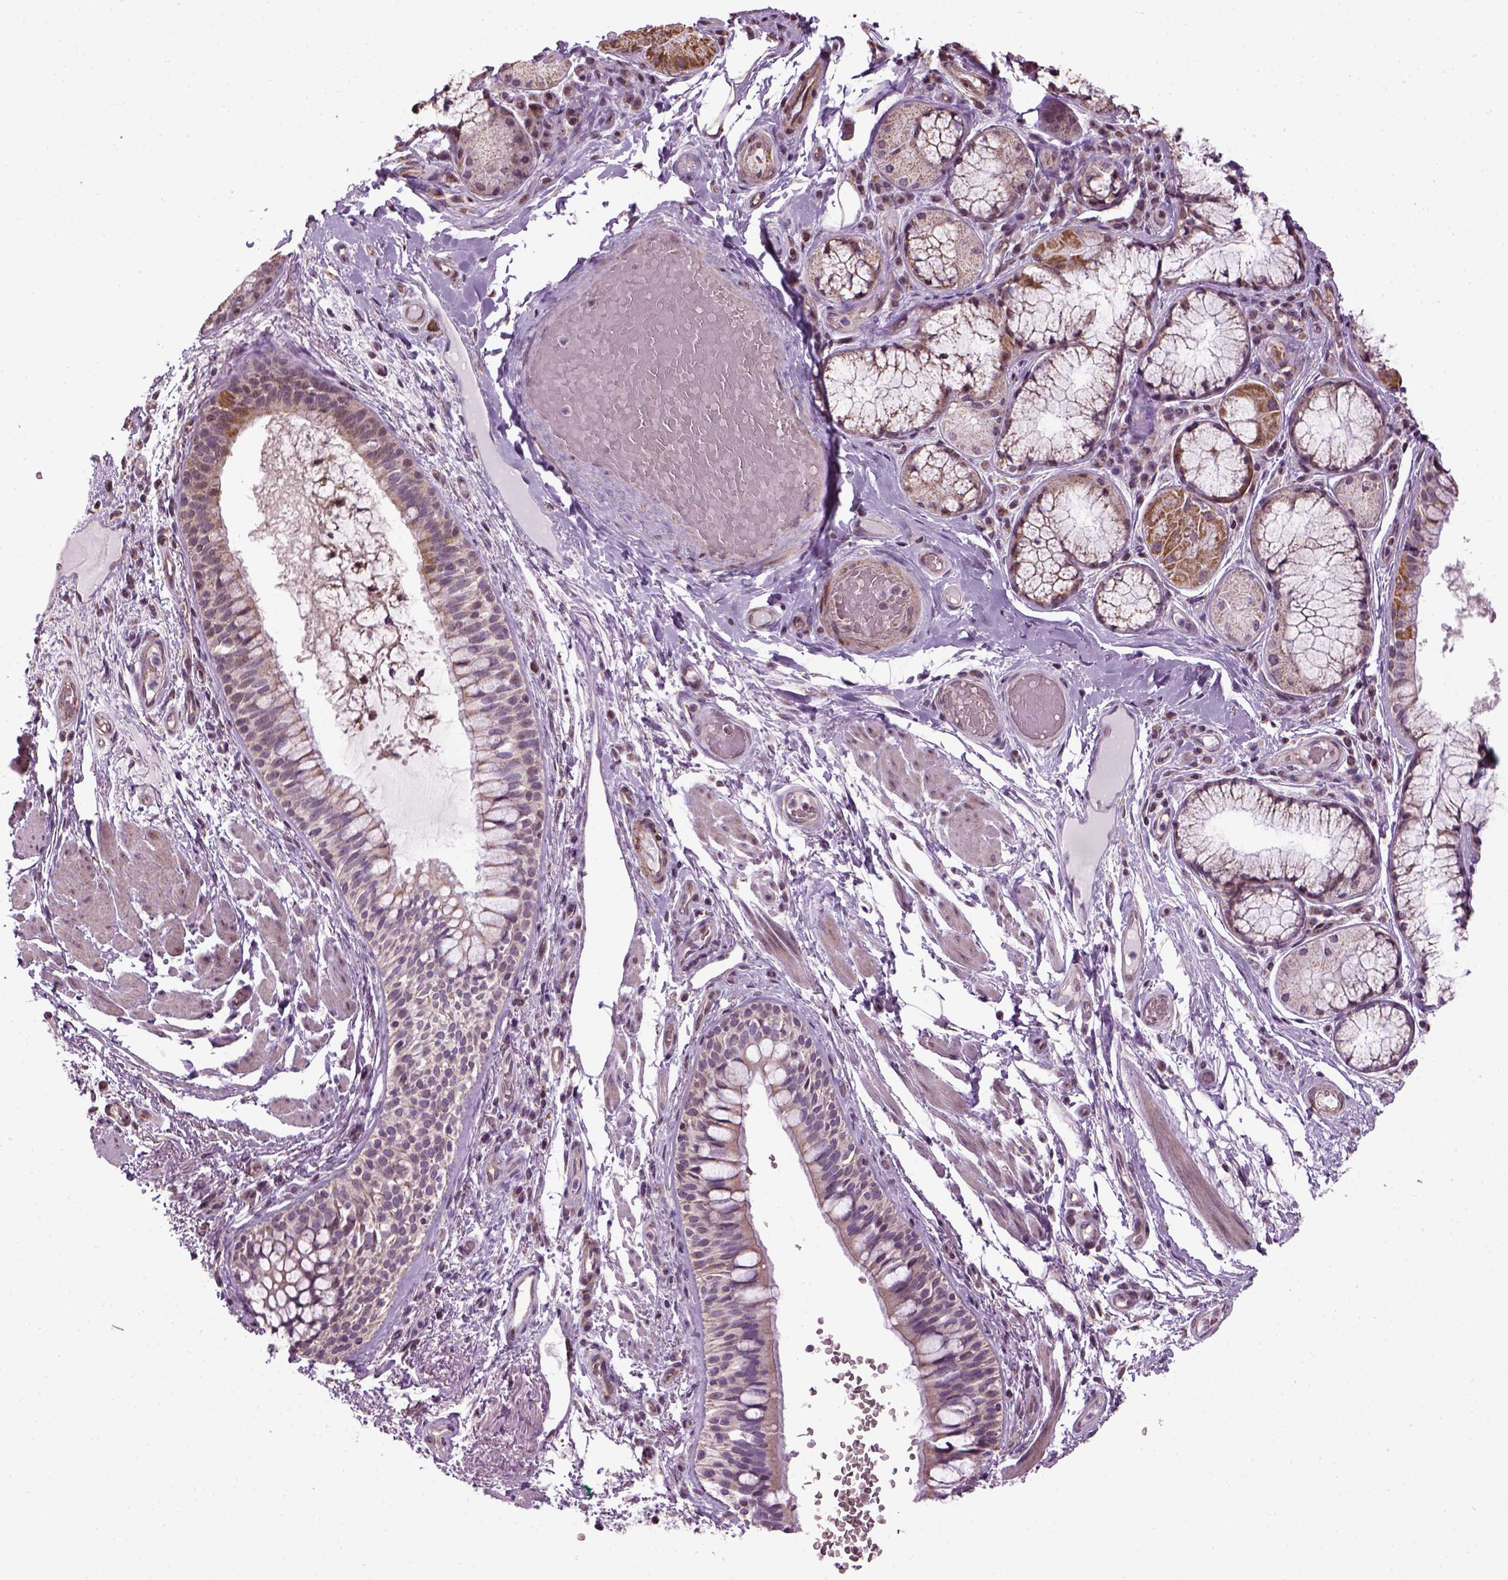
{"staining": {"intensity": "weak", "quantity": ">75%", "location": "cytoplasmic/membranous"}, "tissue": "adipose tissue", "cell_type": "Adipocytes", "image_type": "normal", "snomed": [{"axis": "morphology", "description": "Normal tissue, NOS"}, {"axis": "topography", "description": "Cartilage tissue"}, {"axis": "topography", "description": "Bronchus"}], "caption": "Adipocytes exhibit low levels of weak cytoplasmic/membranous expression in about >75% of cells in benign human adipose tissue.", "gene": "XK", "patient": {"sex": "male", "age": 64}}